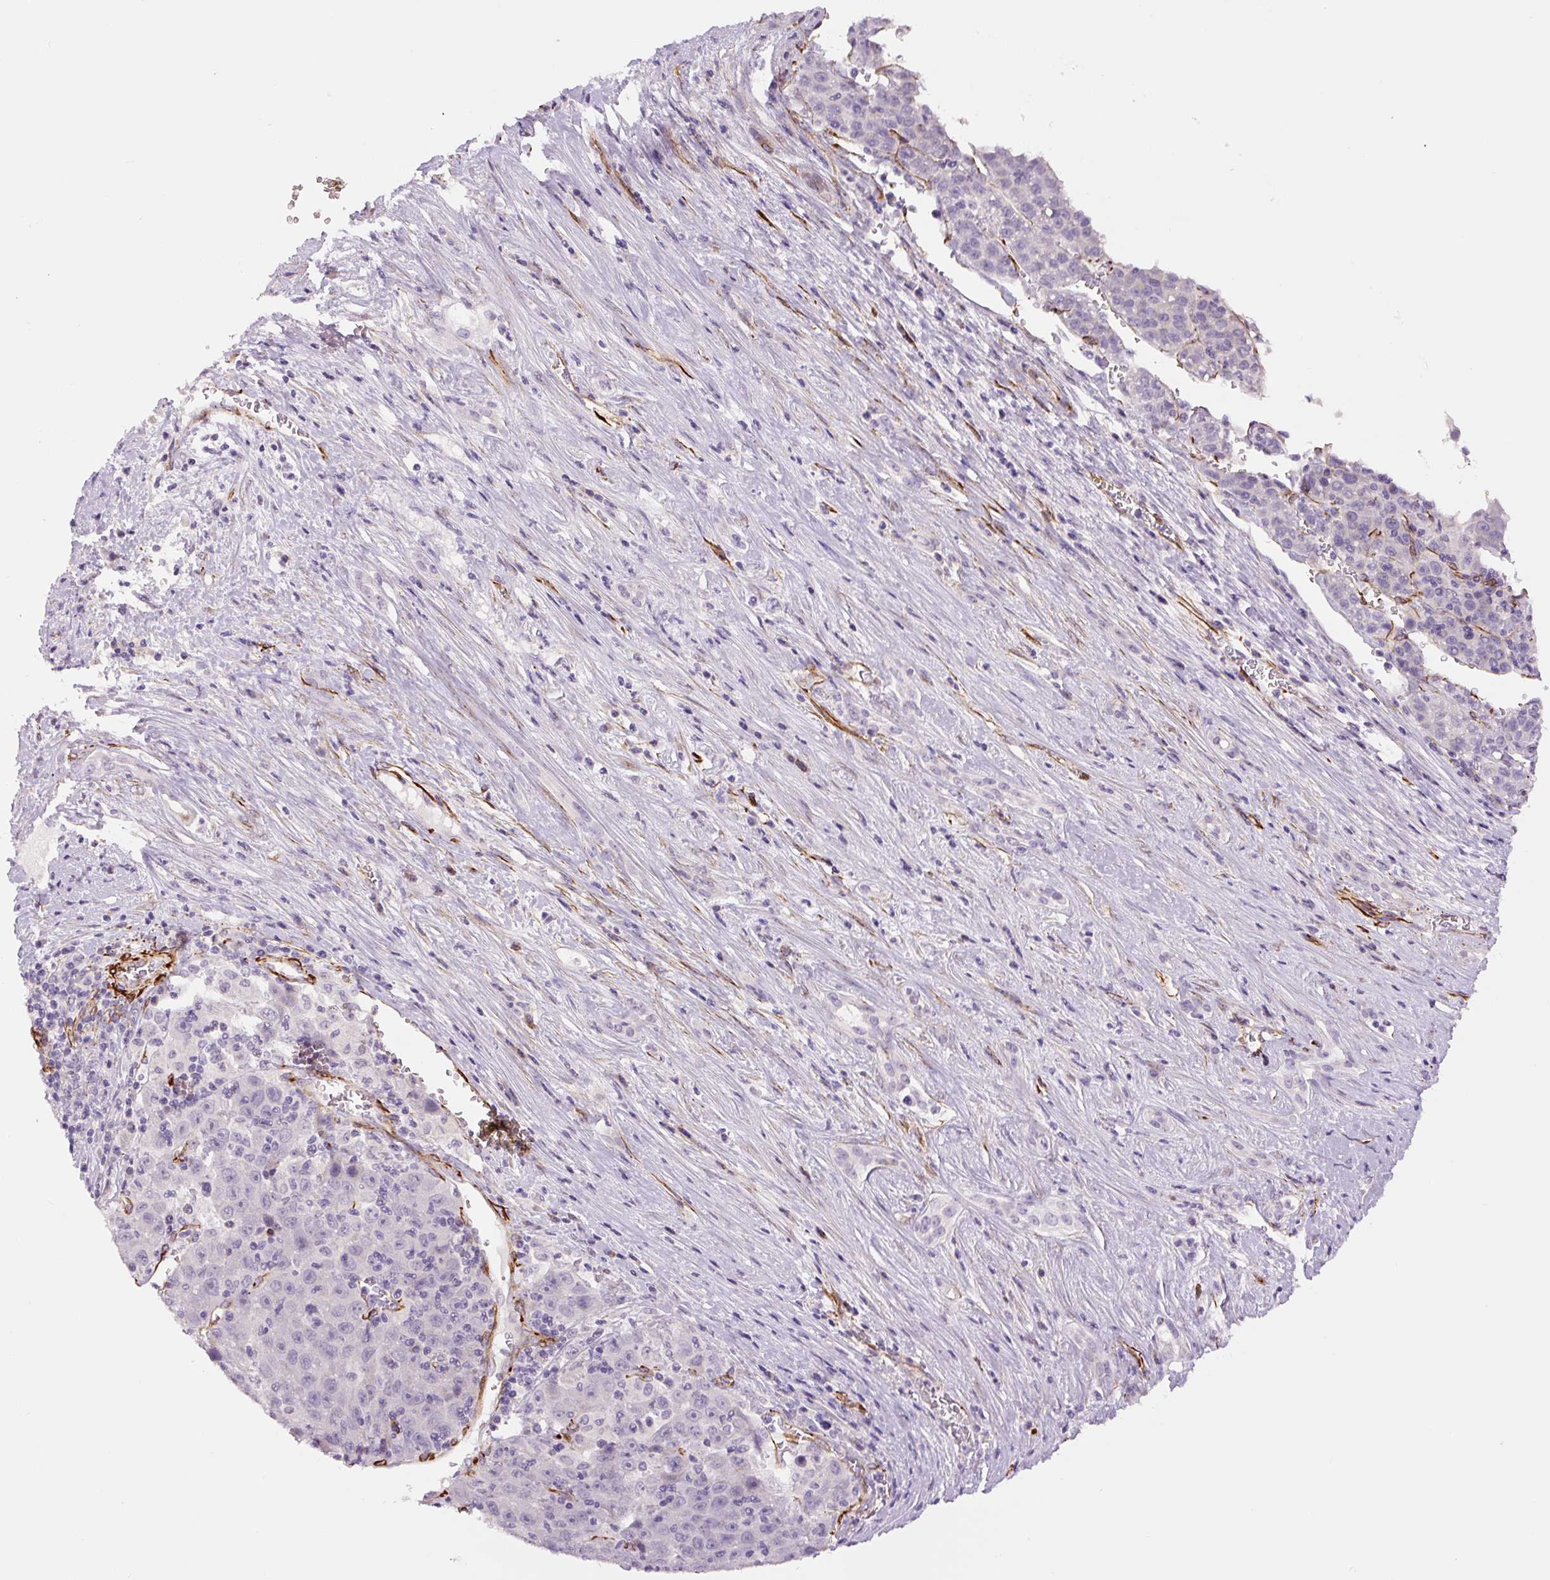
{"staining": {"intensity": "negative", "quantity": "none", "location": "none"}, "tissue": "liver cancer", "cell_type": "Tumor cells", "image_type": "cancer", "snomed": [{"axis": "morphology", "description": "Carcinoma, Hepatocellular, NOS"}, {"axis": "topography", "description": "Liver"}], "caption": "DAB (3,3'-diaminobenzidine) immunohistochemical staining of hepatocellular carcinoma (liver) shows no significant positivity in tumor cells. (Immunohistochemistry (ihc), brightfield microscopy, high magnification).", "gene": "NES", "patient": {"sex": "female", "age": 53}}